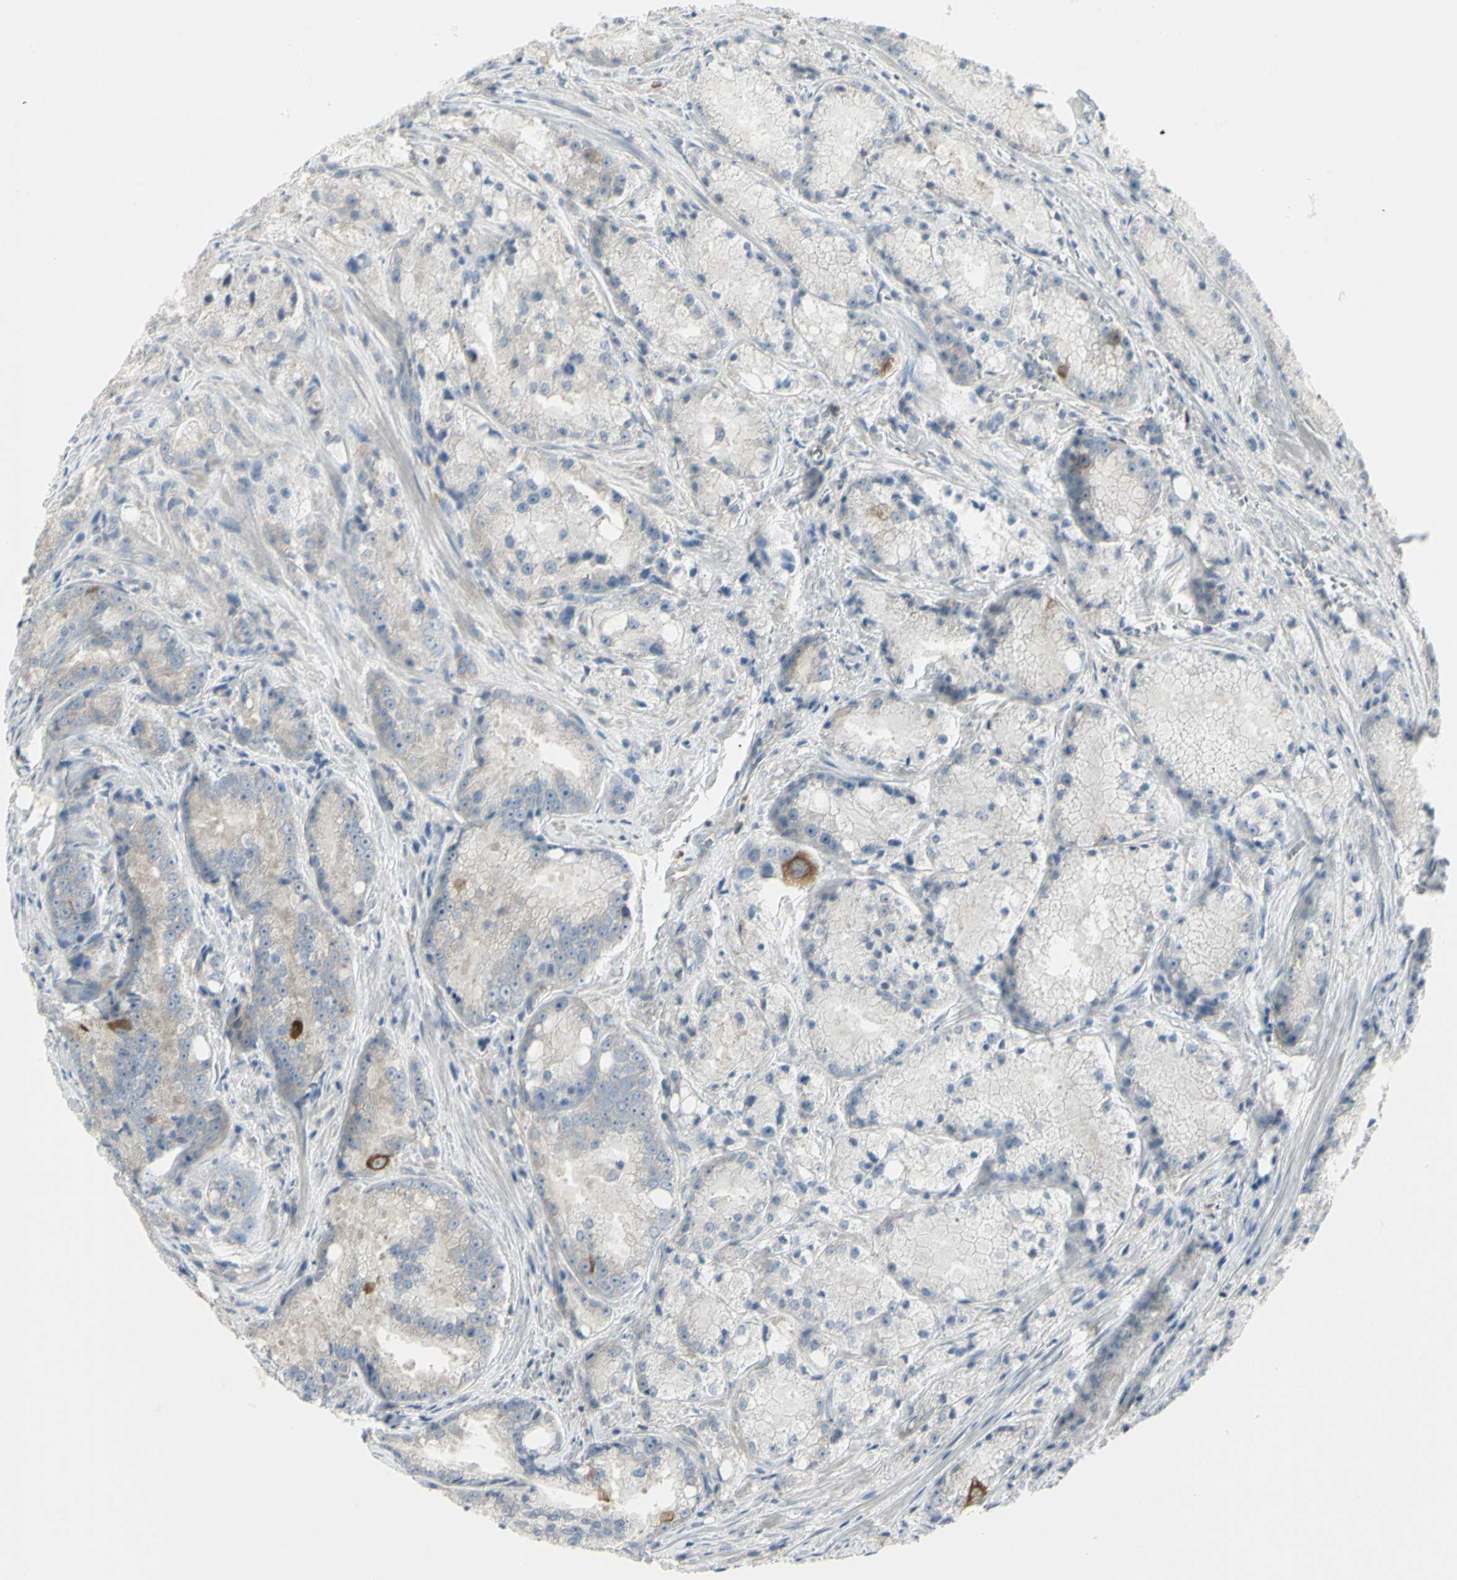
{"staining": {"intensity": "moderate", "quantity": "<25%", "location": "cytoplasmic/membranous"}, "tissue": "prostate cancer", "cell_type": "Tumor cells", "image_type": "cancer", "snomed": [{"axis": "morphology", "description": "Adenocarcinoma, Low grade"}, {"axis": "topography", "description": "Prostate"}], "caption": "Tumor cells exhibit moderate cytoplasmic/membranous expression in approximately <25% of cells in low-grade adenocarcinoma (prostate).", "gene": "CCNB2", "patient": {"sex": "male", "age": 64}}